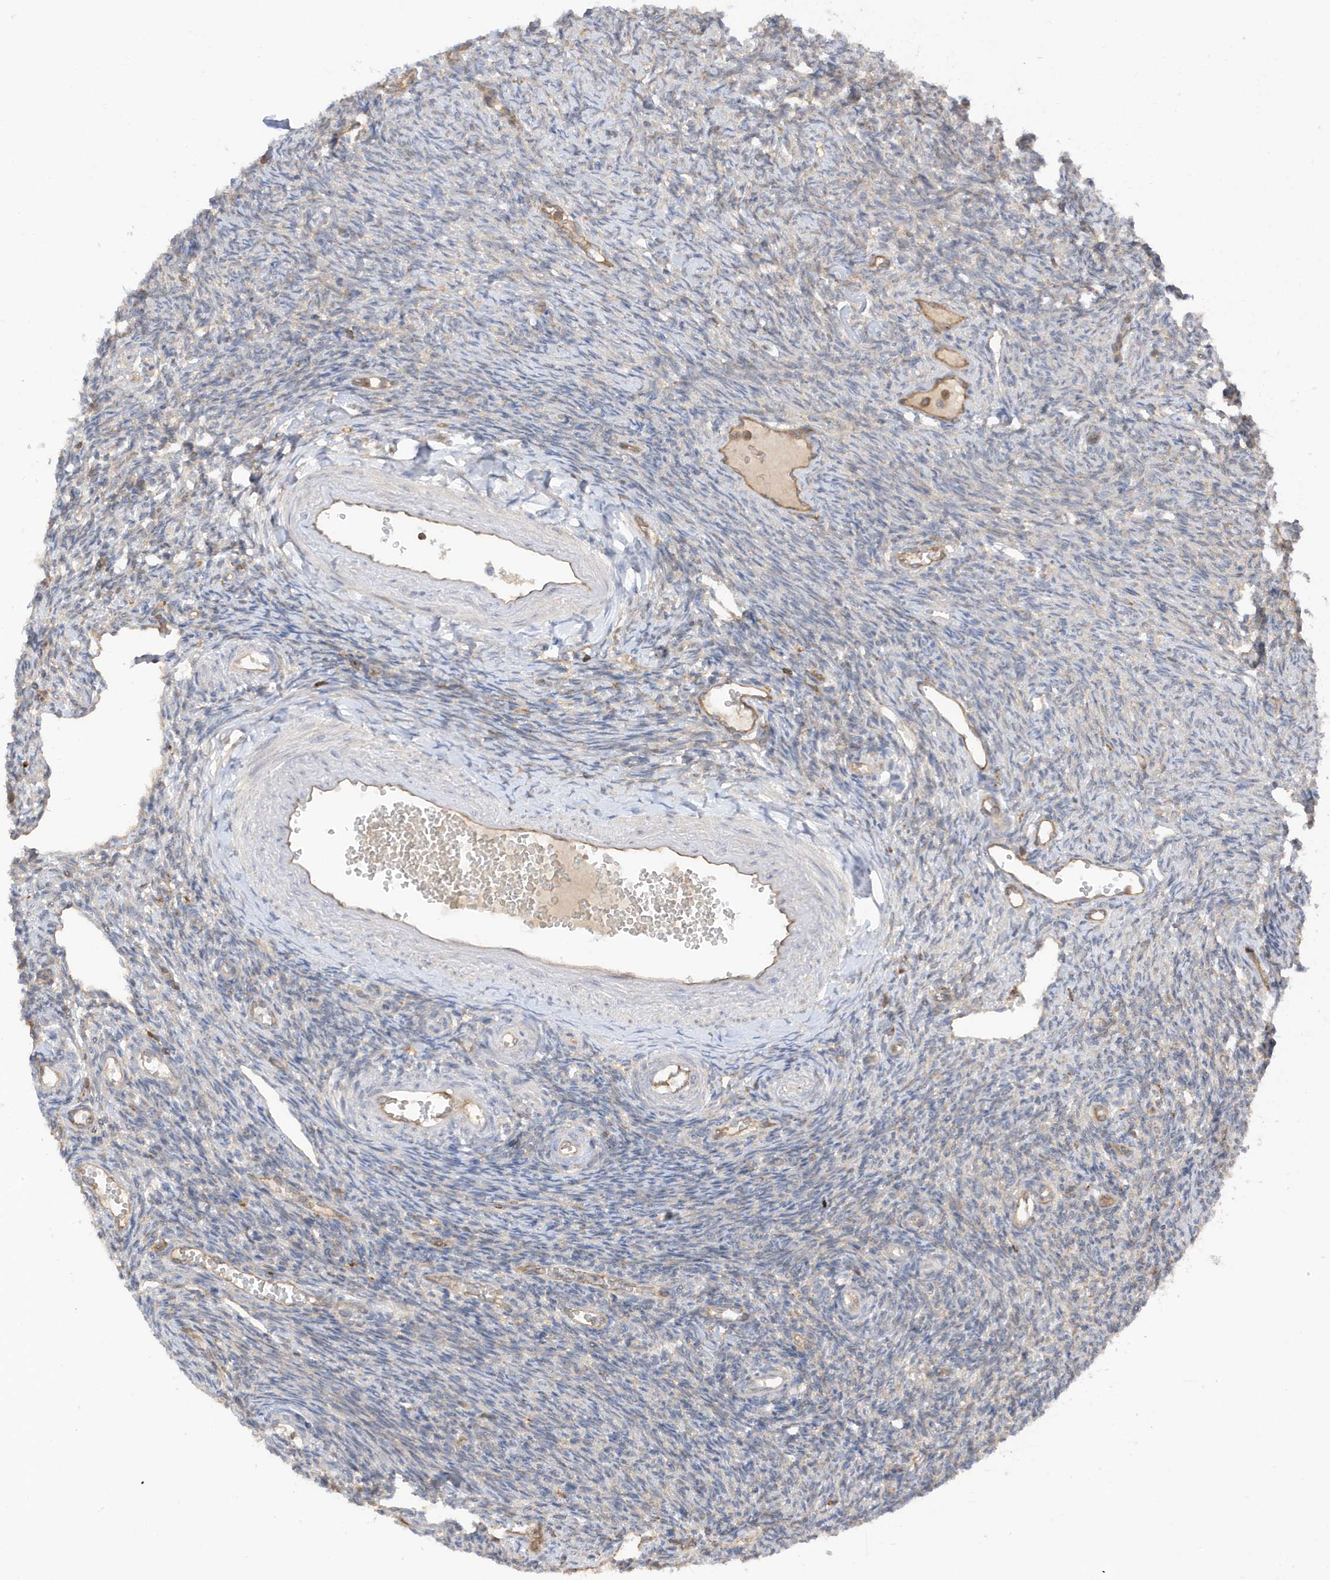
{"staining": {"intensity": "weak", "quantity": ">75%", "location": "cytoplasmic/membranous"}, "tissue": "ovary", "cell_type": "Follicle cells", "image_type": "normal", "snomed": [{"axis": "morphology", "description": "Normal tissue, NOS"}, {"axis": "morphology", "description": "Cyst, NOS"}, {"axis": "topography", "description": "Ovary"}], "caption": "Follicle cells exhibit weak cytoplasmic/membranous staining in about >75% of cells in normal ovary. (IHC, brightfield microscopy, high magnification).", "gene": "PHACTR2", "patient": {"sex": "female", "age": 33}}